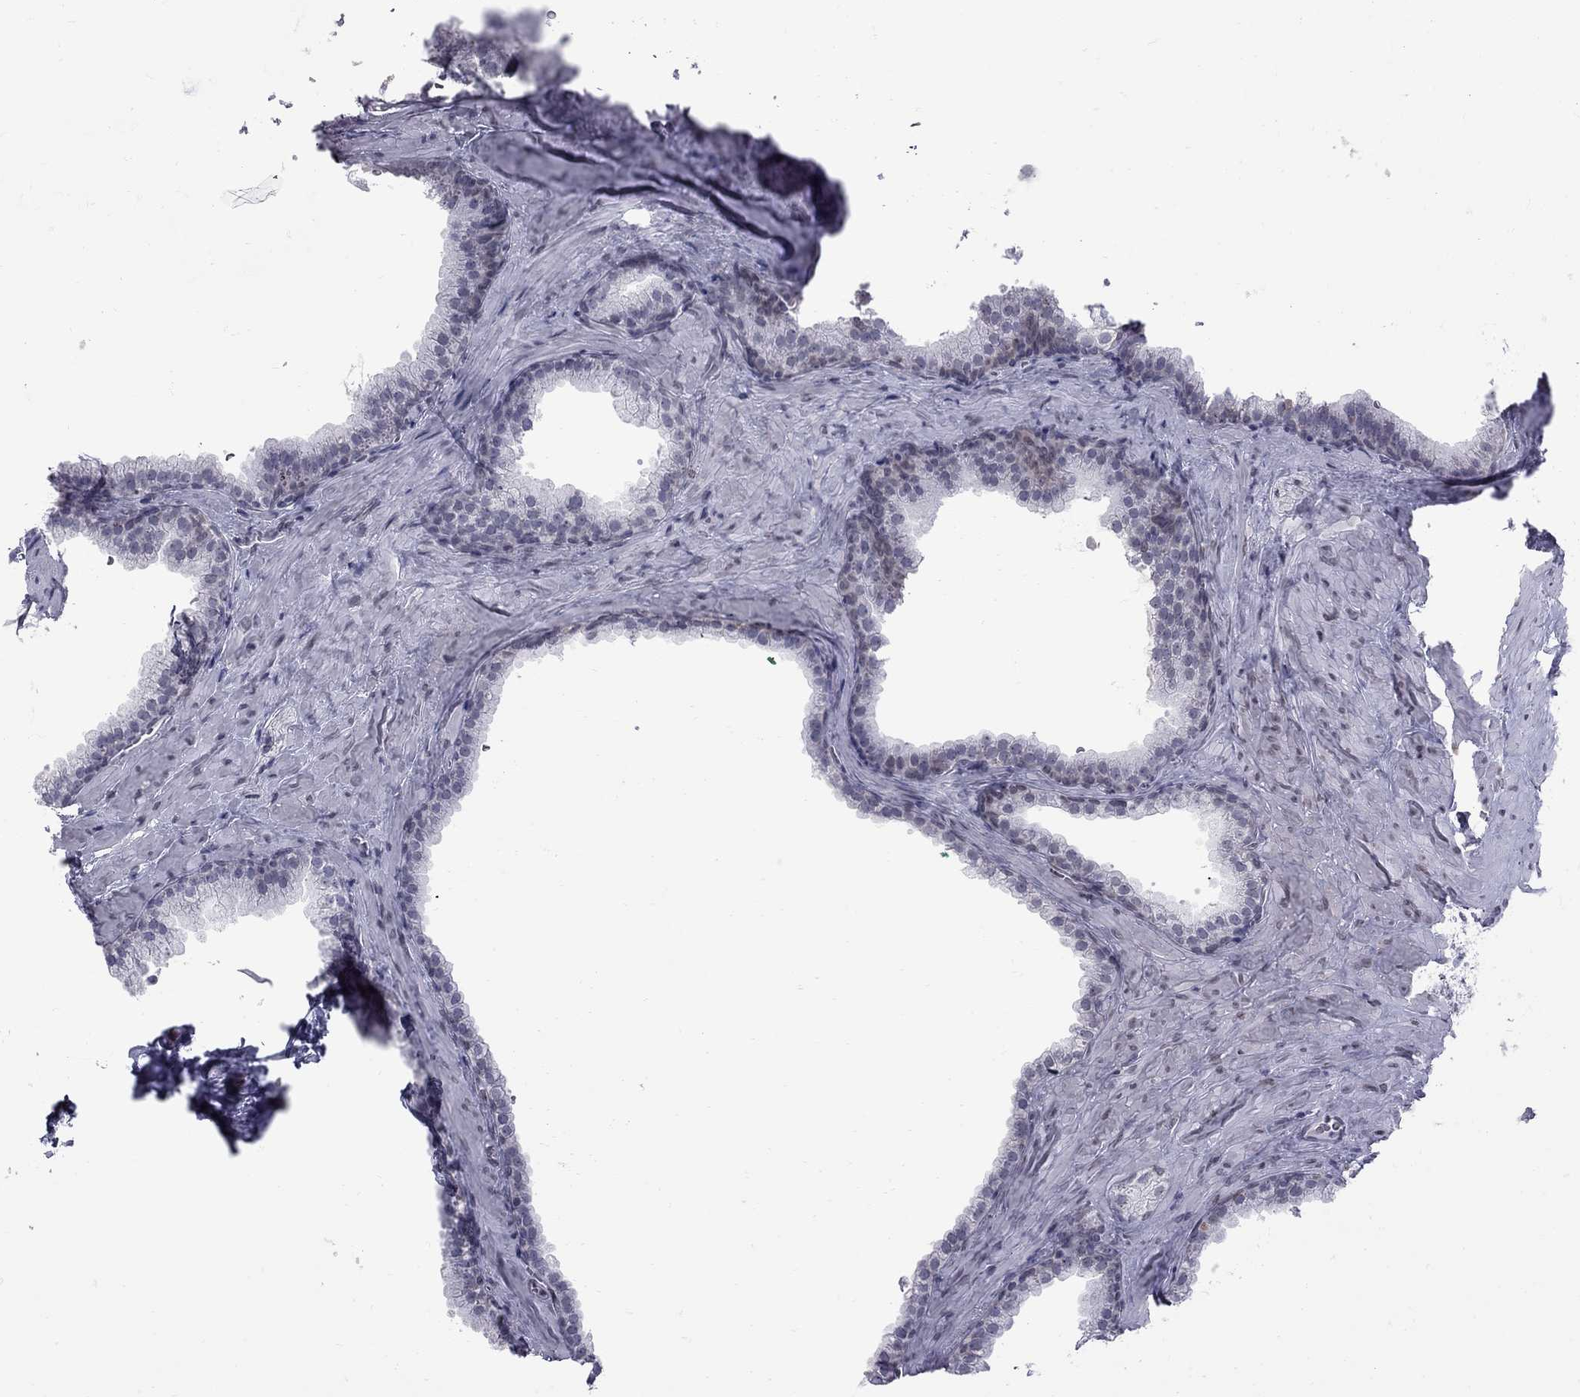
{"staining": {"intensity": "negative", "quantity": "none", "location": "none"}, "tissue": "prostate", "cell_type": "Glandular cells", "image_type": "normal", "snomed": [{"axis": "morphology", "description": "Normal tissue, NOS"}, {"axis": "topography", "description": "Prostate"}], "caption": "This is an IHC image of unremarkable human prostate. There is no expression in glandular cells.", "gene": "CLTCL1", "patient": {"sex": "male", "age": 79}}